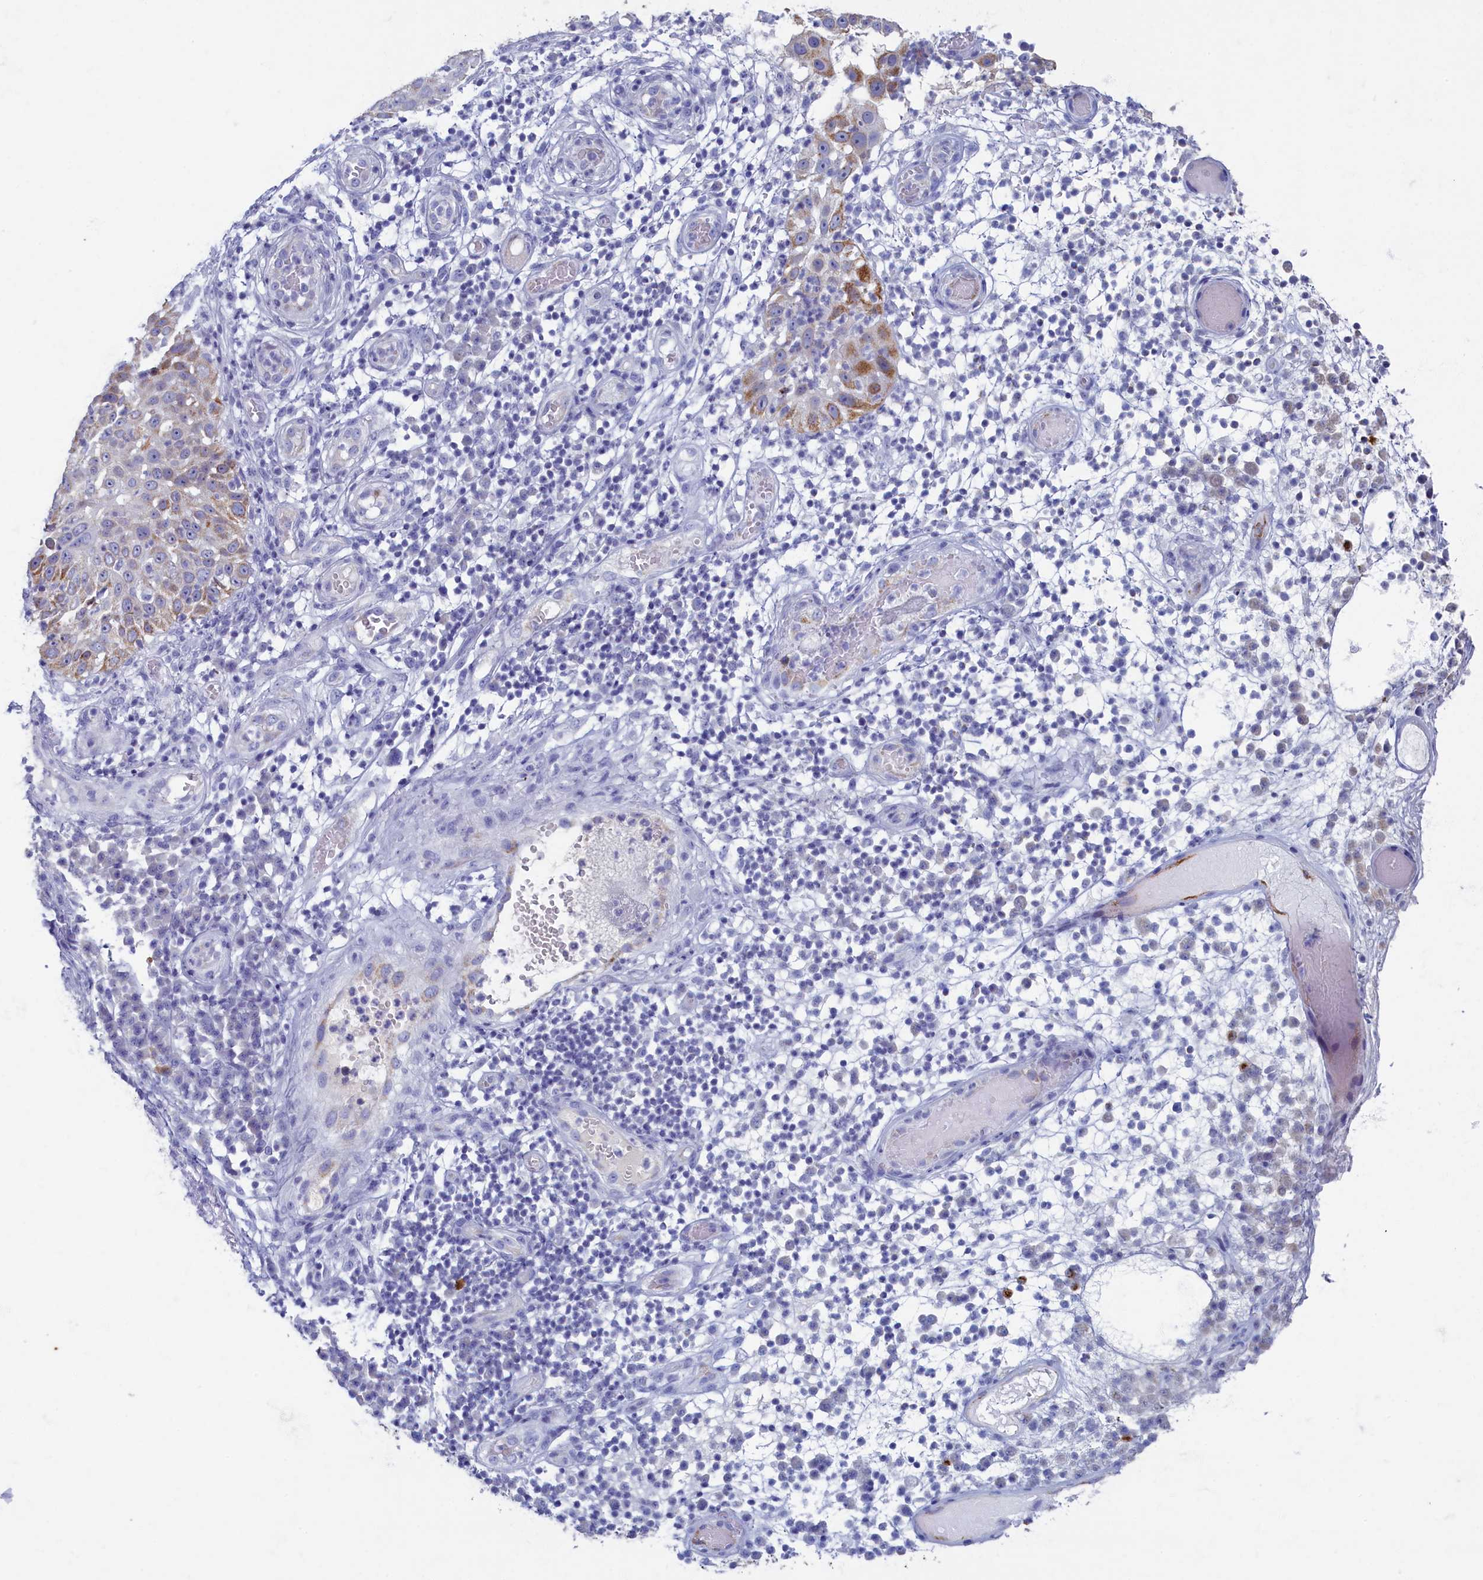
{"staining": {"intensity": "moderate", "quantity": "<25%", "location": "cytoplasmic/membranous"}, "tissue": "skin cancer", "cell_type": "Tumor cells", "image_type": "cancer", "snomed": [{"axis": "morphology", "description": "Squamous cell carcinoma, NOS"}, {"axis": "topography", "description": "Skin"}], "caption": "Immunohistochemistry staining of skin squamous cell carcinoma, which exhibits low levels of moderate cytoplasmic/membranous expression in approximately <25% of tumor cells indicating moderate cytoplasmic/membranous protein staining. The staining was performed using DAB (3,3'-diaminobenzidine) (brown) for protein detection and nuclei were counterstained in hematoxylin (blue).", "gene": "OCIAD2", "patient": {"sex": "female", "age": 44}}